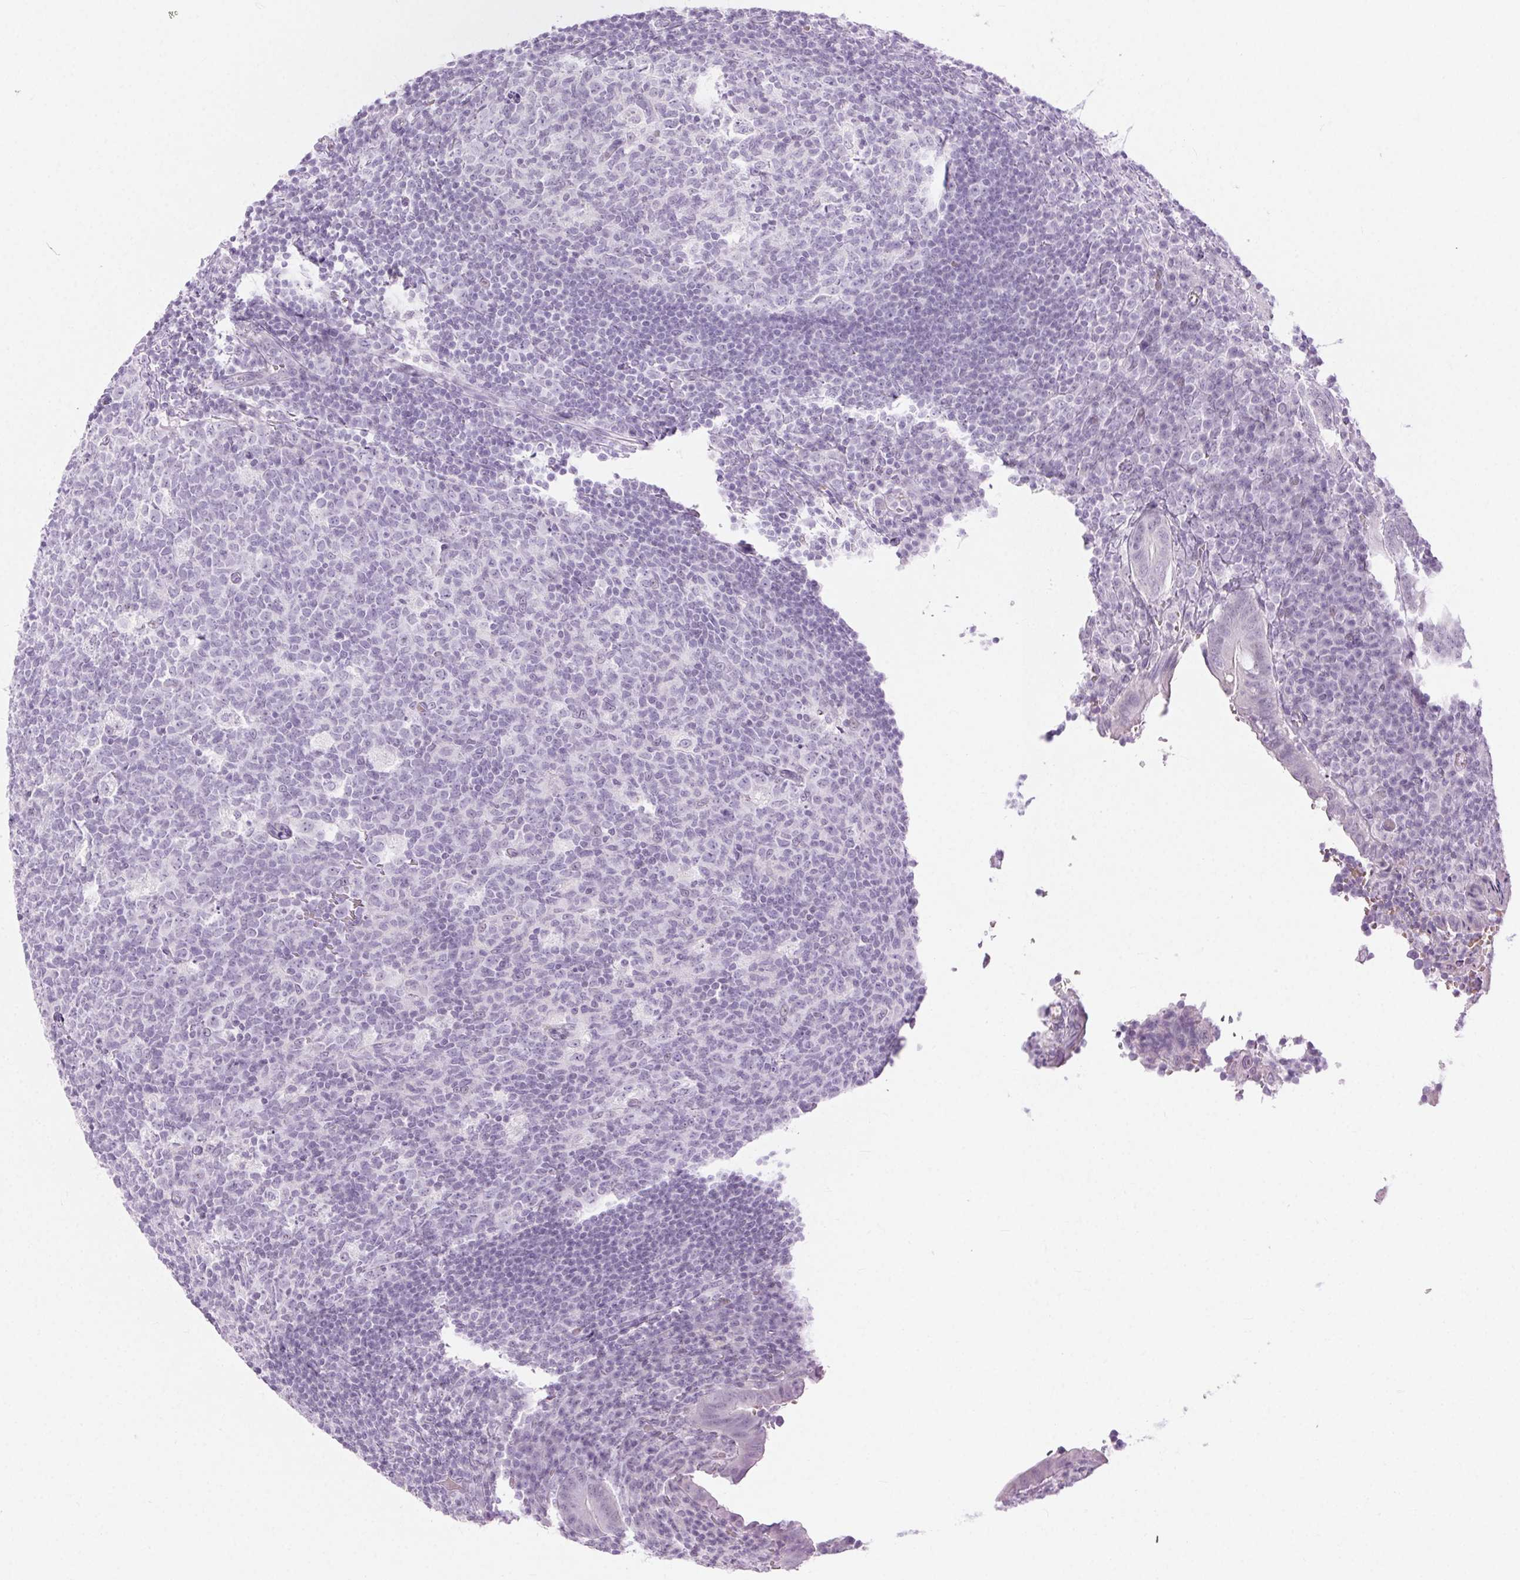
{"staining": {"intensity": "negative", "quantity": "none", "location": "none"}, "tissue": "appendix", "cell_type": "Glandular cells", "image_type": "normal", "snomed": [{"axis": "morphology", "description": "Normal tissue, NOS"}, {"axis": "topography", "description": "Appendix"}], "caption": "Unremarkable appendix was stained to show a protein in brown. There is no significant positivity in glandular cells. (DAB IHC, high magnification).", "gene": "BEND2", "patient": {"sex": "male", "age": 18}}